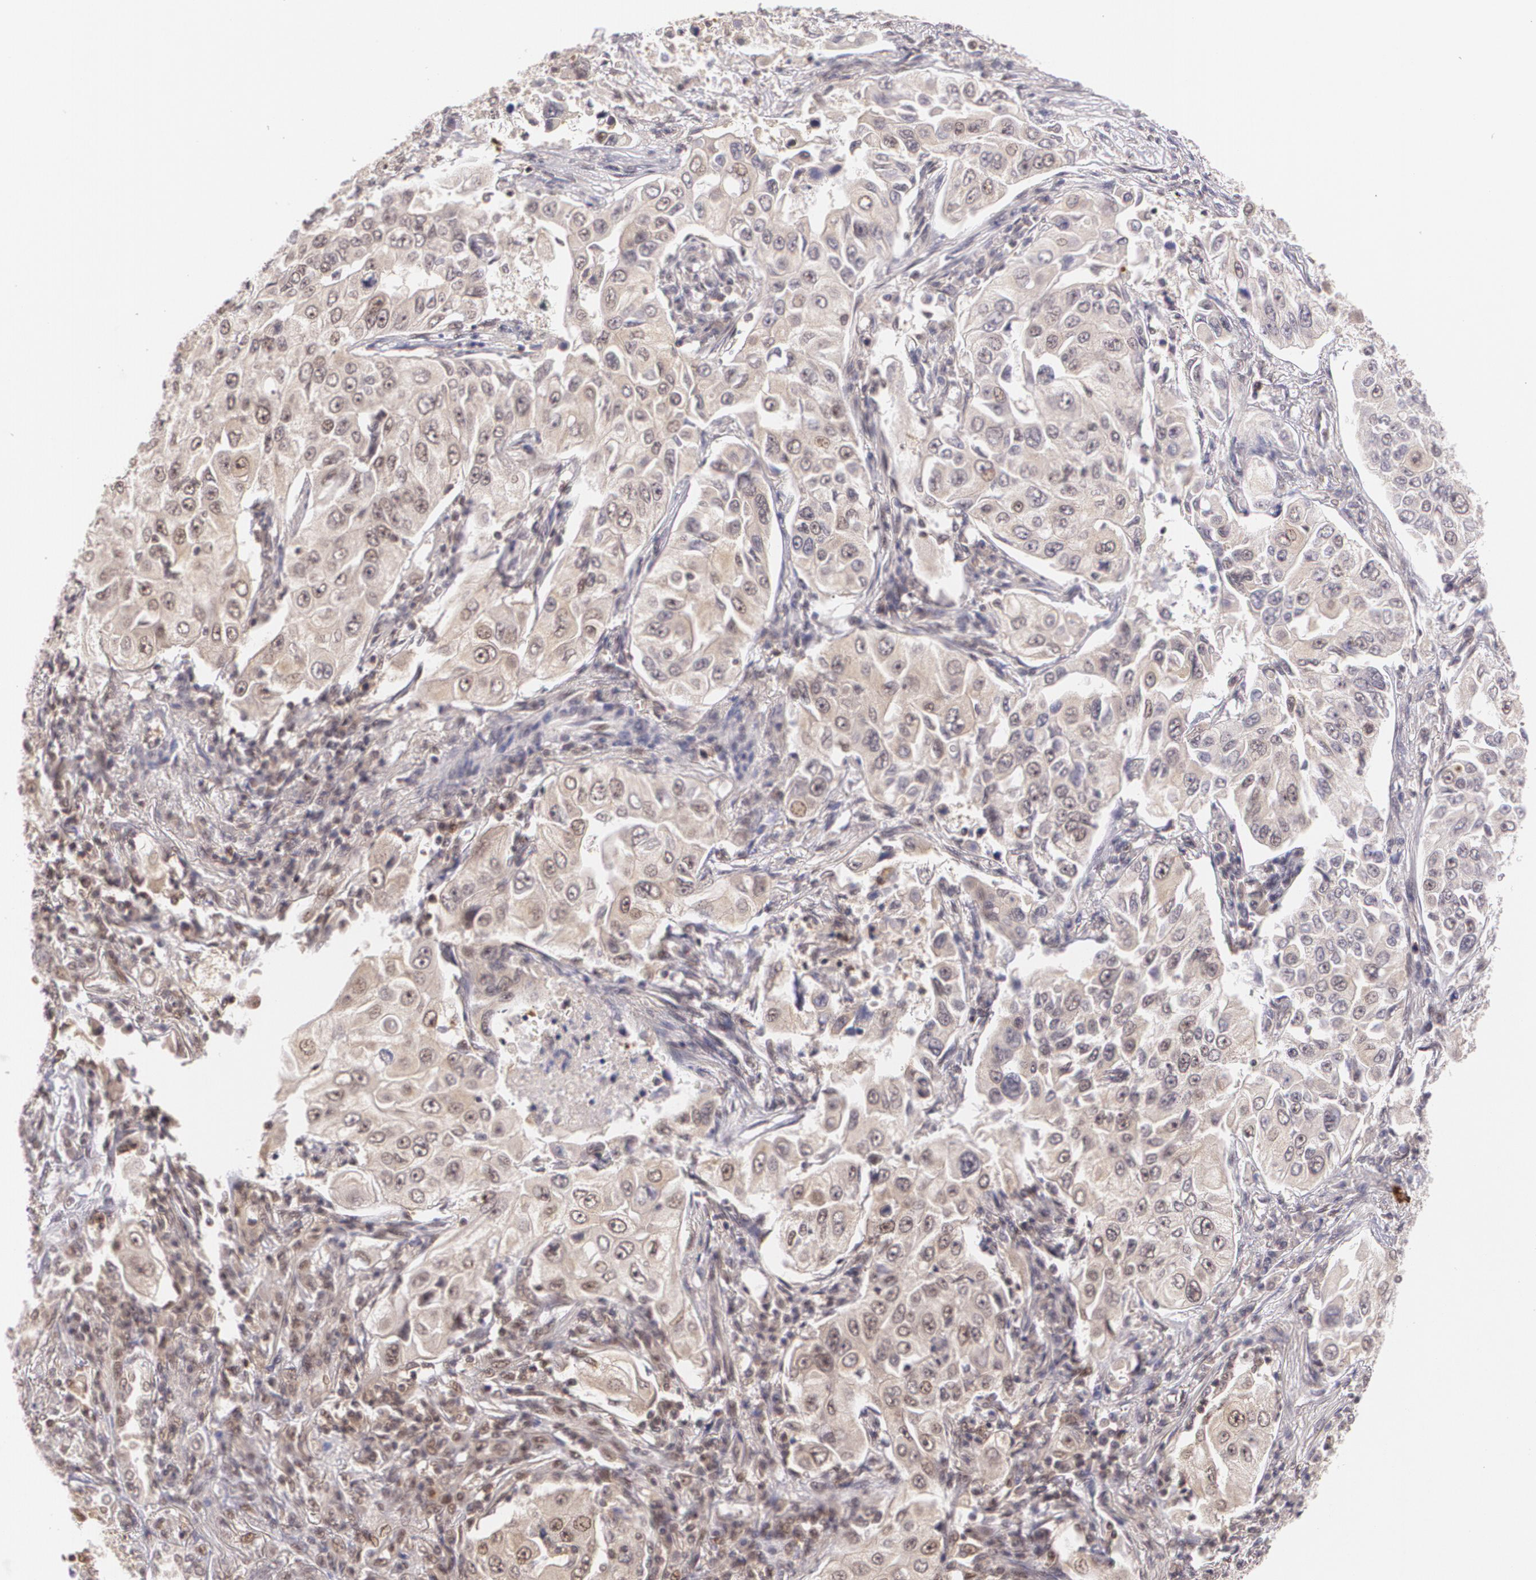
{"staining": {"intensity": "weak", "quantity": "25%-75%", "location": "cytoplasmic/membranous,nuclear"}, "tissue": "lung cancer", "cell_type": "Tumor cells", "image_type": "cancer", "snomed": [{"axis": "morphology", "description": "Adenocarcinoma, NOS"}, {"axis": "topography", "description": "Lung"}], "caption": "High-power microscopy captured an immunohistochemistry (IHC) image of lung cancer, revealing weak cytoplasmic/membranous and nuclear staining in approximately 25%-75% of tumor cells. (Stains: DAB in brown, nuclei in blue, Microscopy: brightfield microscopy at high magnification).", "gene": "CUL2", "patient": {"sex": "male", "age": 84}}